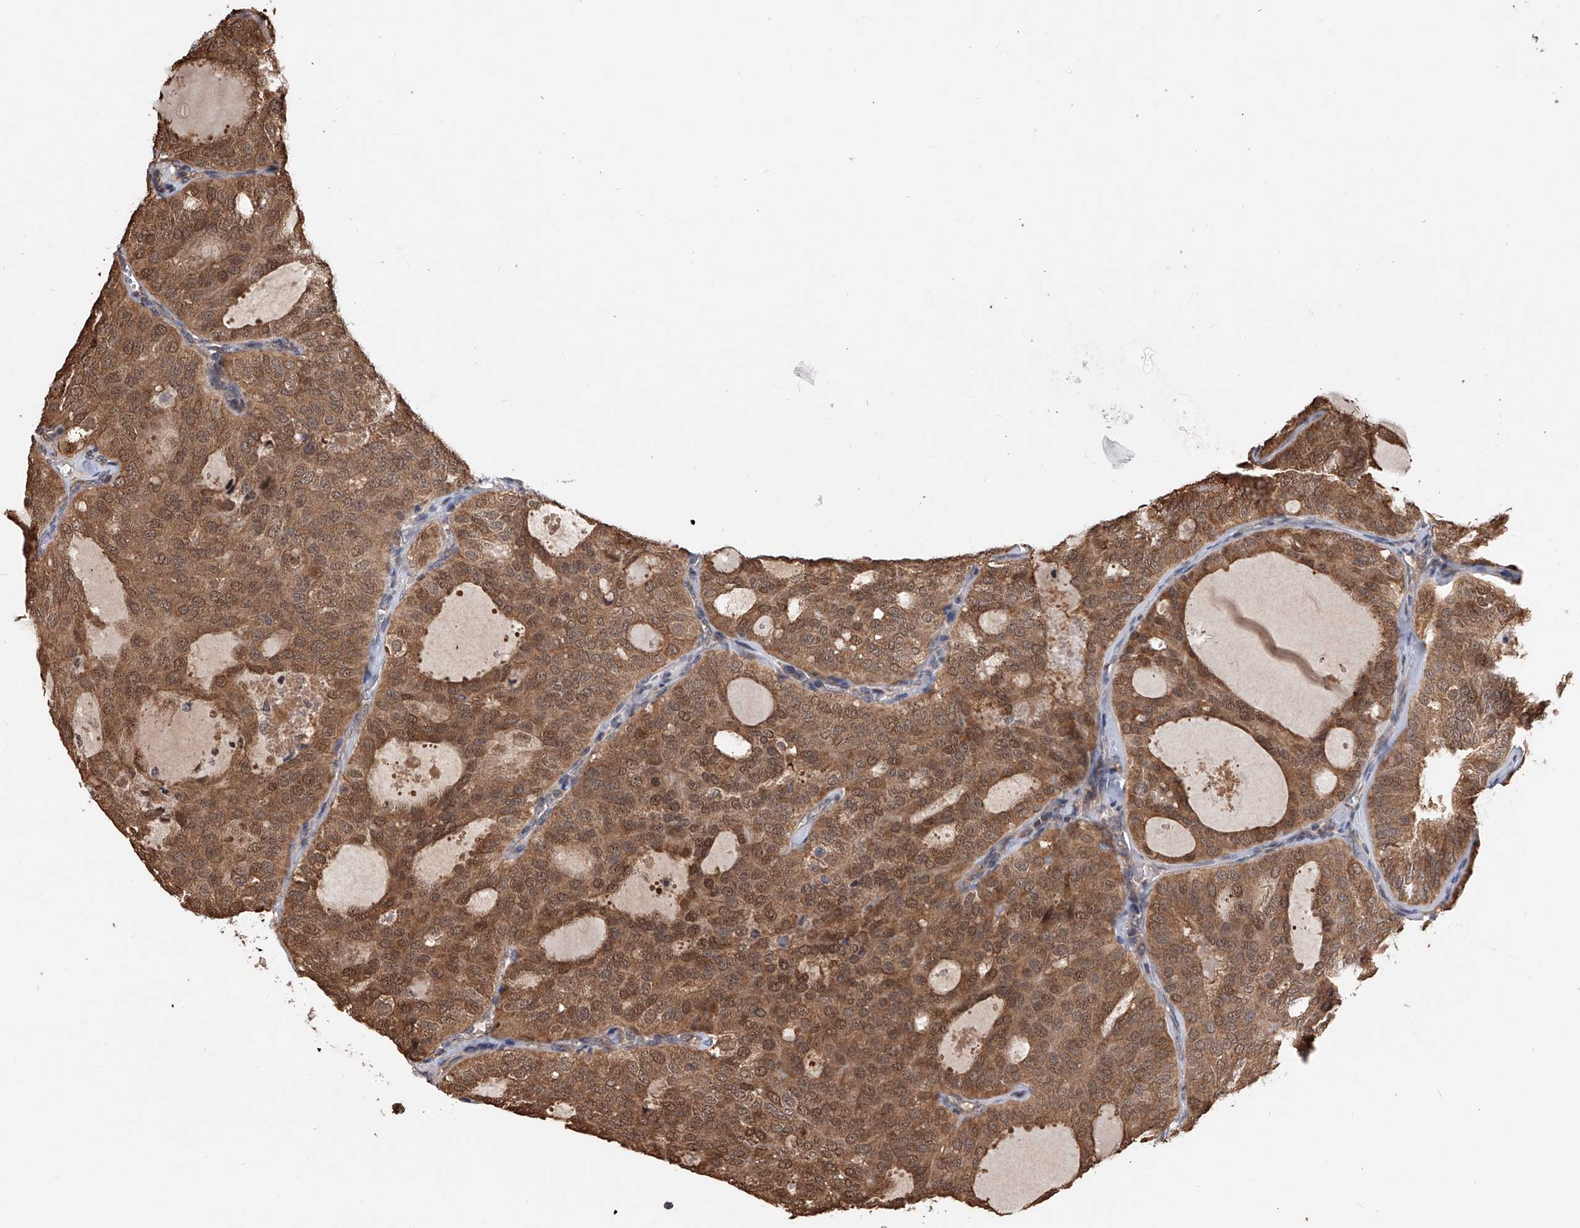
{"staining": {"intensity": "moderate", "quantity": ">75%", "location": "cytoplasmic/membranous,nuclear"}, "tissue": "thyroid cancer", "cell_type": "Tumor cells", "image_type": "cancer", "snomed": [{"axis": "morphology", "description": "Follicular adenoma carcinoma, NOS"}, {"axis": "topography", "description": "Thyroid gland"}], "caption": "Thyroid cancer (follicular adenoma carcinoma) tissue reveals moderate cytoplasmic/membranous and nuclear expression in about >75% of tumor cells, visualized by immunohistochemistry. (IHC, brightfield microscopy, high magnification).", "gene": "GMDS", "patient": {"sex": "male", "age": 75}}